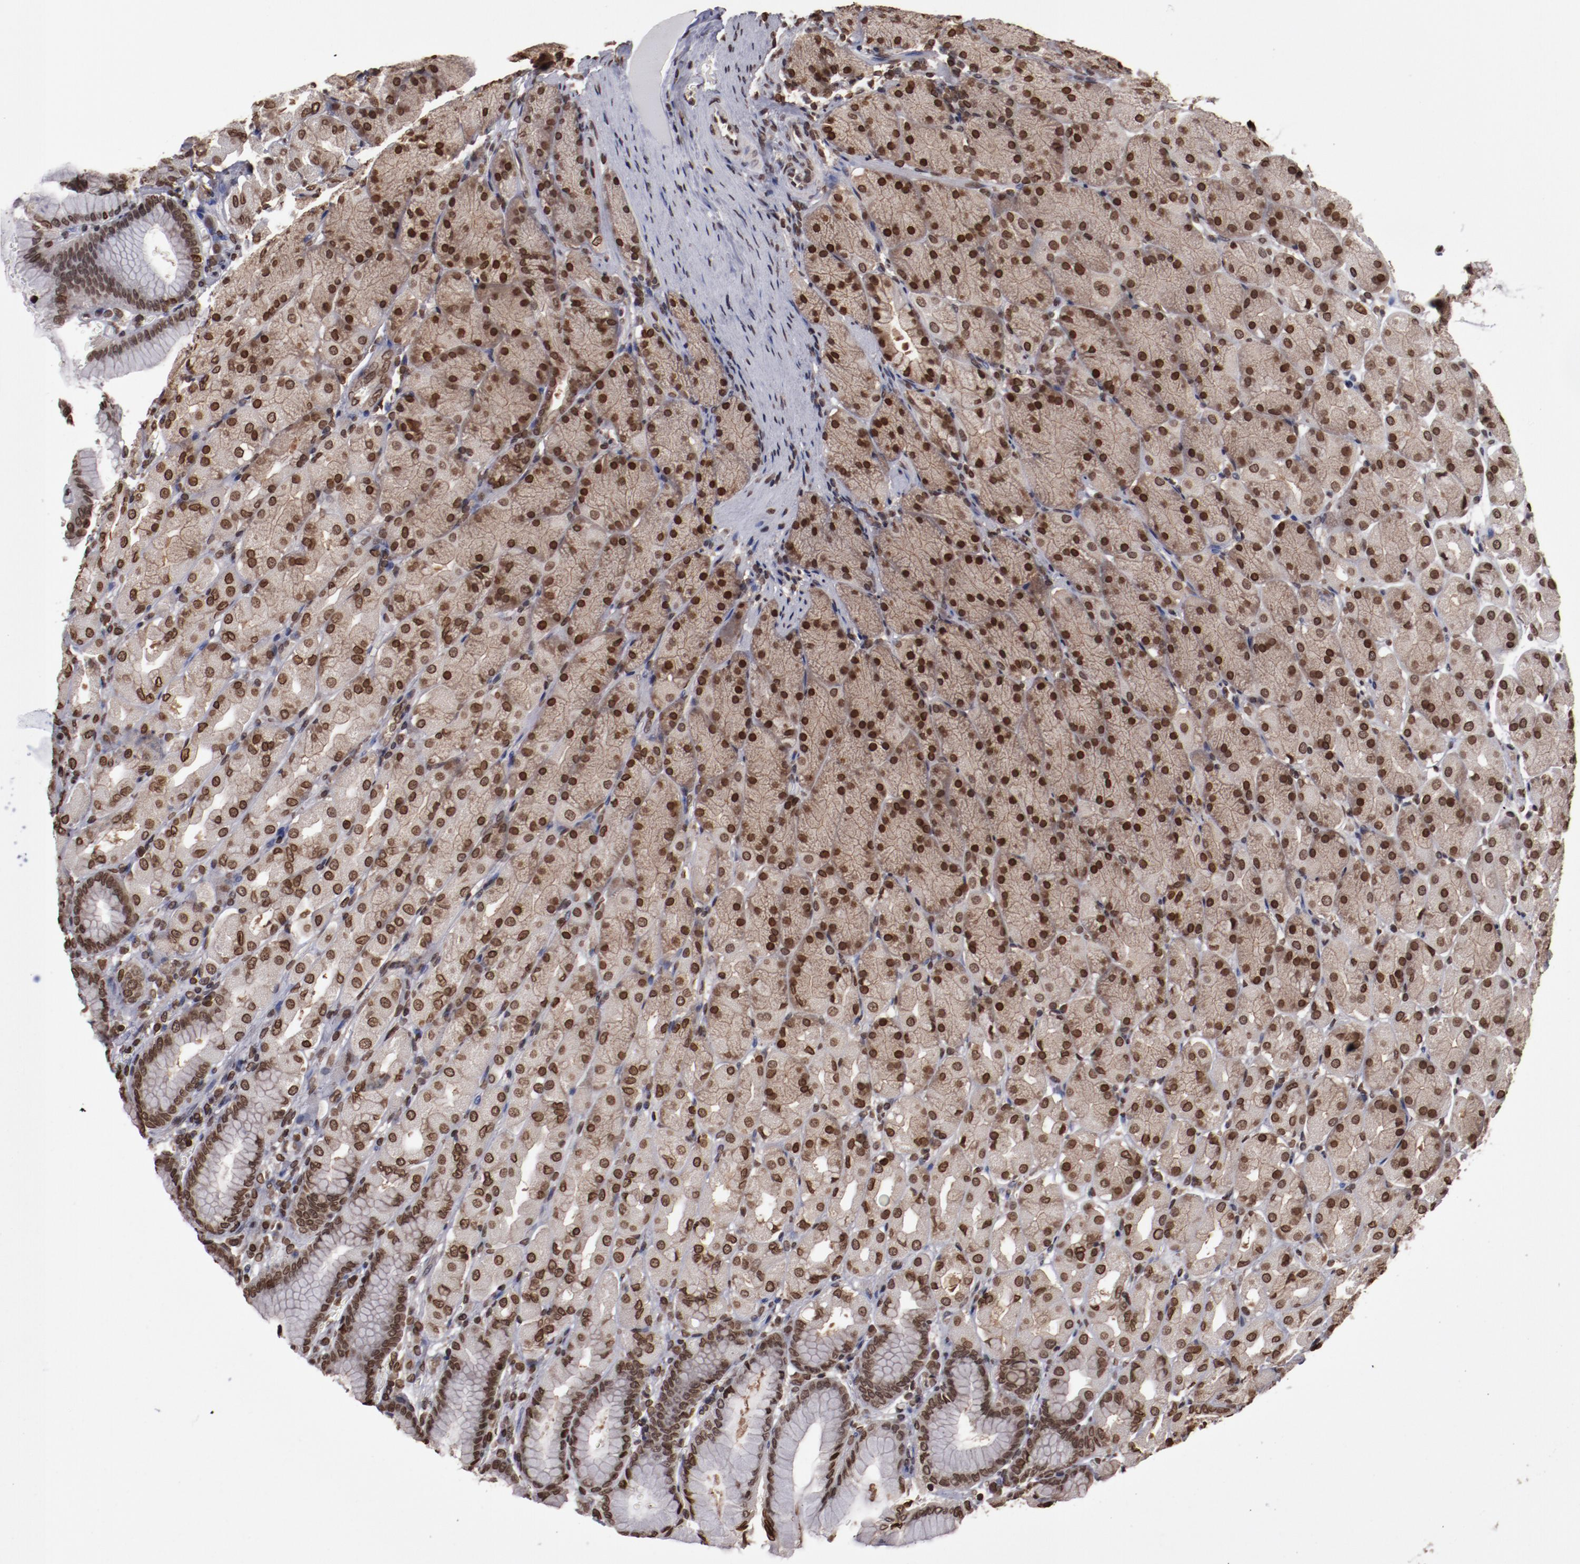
{"staining": {"intensity": "moderate", "quantity": ">75%", "location": "nuclear"}, "tissue": "stomach", "cell_type": "Glandular cells", "image_type": "normal", "snomed": [{"axis": "morphology", "description": "Normal tissue, NOS"}, {"axis": "topography", "description": "Stomach, upper"}], "caption": "Protein staining exhibits moderate nuclear positivity in approximately >75% of glandular cells in normal stomach. The staining is performed using DAB brown chromogen to label protein expression. The nuclei are counter-stained blue using hematoxylin.", "gene": "AKT1", "patient": {"sex": "female", "age": 56}}